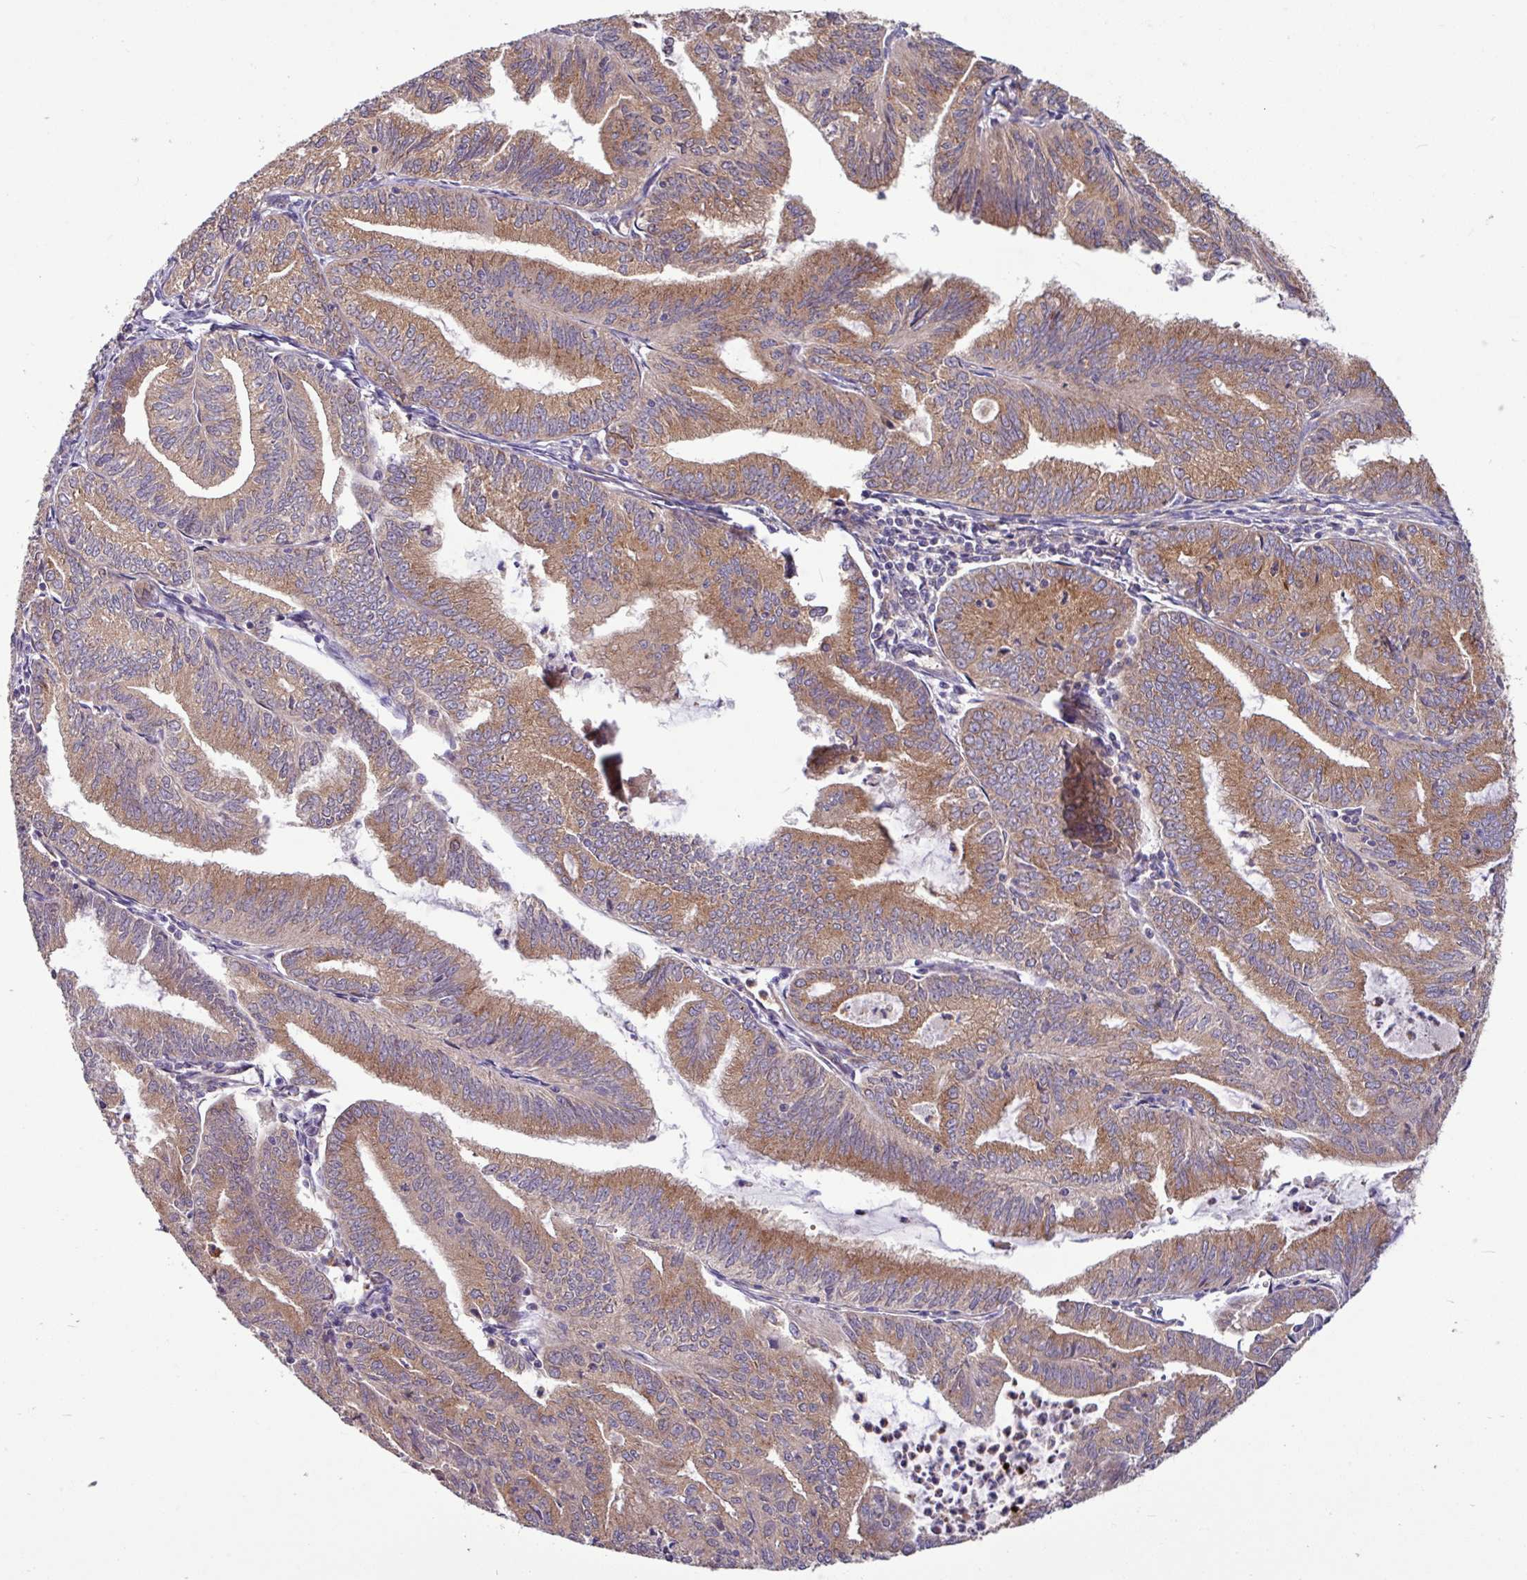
{"staining": {"intensity": "strong", "quantity": ">75%", "location": "cytoplasmic/membranous"}, "tissue": "endometrial cancer", "cell_type": "Tumor cells", "image_type": "cancer", "snomed": [{"axis": "morphology", "description": "Adenocarcinoma, NOS"}, {"axis": "topography", "description": "Endometrium"}], "caption": "Protein expression analysis of human endometrial cancer (adenocarcinoma) reveals strong cytoplasmic/membranous positivity in approximately >75% of tumor cells.", "gene": "LSM12", "patient": {"sex": "female", "age": 70}}